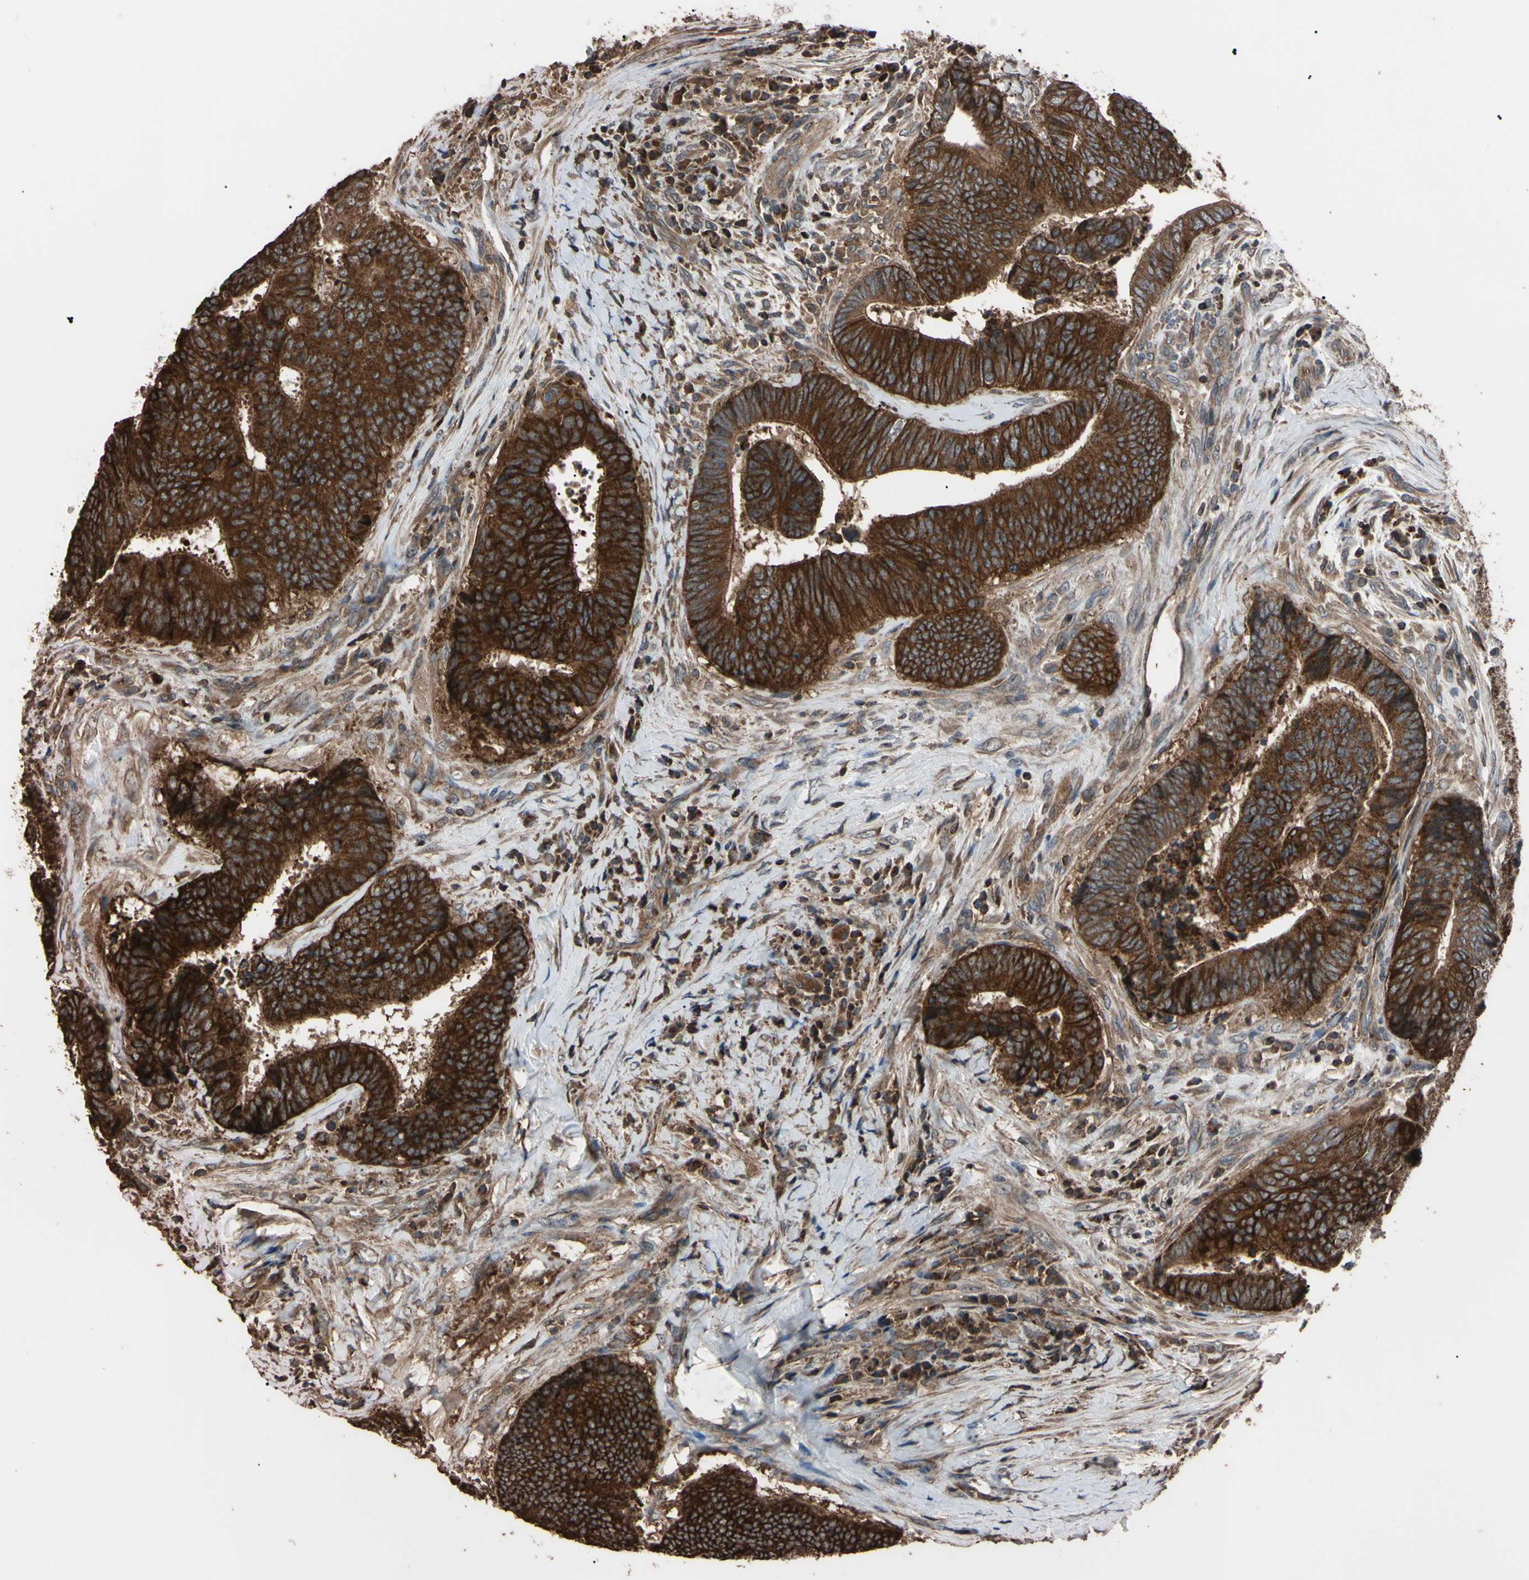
{"staining": {"intensity": "strong", "quantity": ">75%", "location": "cytoplasmic/membranous"}, "tissue": "colorectal cancer", "cell_type": "Tumor cells", "image_type": "cancer", "snomed": [{"axis": "morphology", "description": "Adenocarcinoma, NOS"}, {"axis": "topography", "description": "Rectum"}], "caption": "A high amount of strong cytoplasmic/membranous staining is identified in approximately >75% of tumor cells in colorectal cancer (adenocarcinoma) tissue. The staining is performed using DAB brown chromogen to label protein expression. The nuclei are counter-stained blue using hematoxylin.", "gene": "TNFRSF1A", "patient": {"sex": "male", "age": 72}}